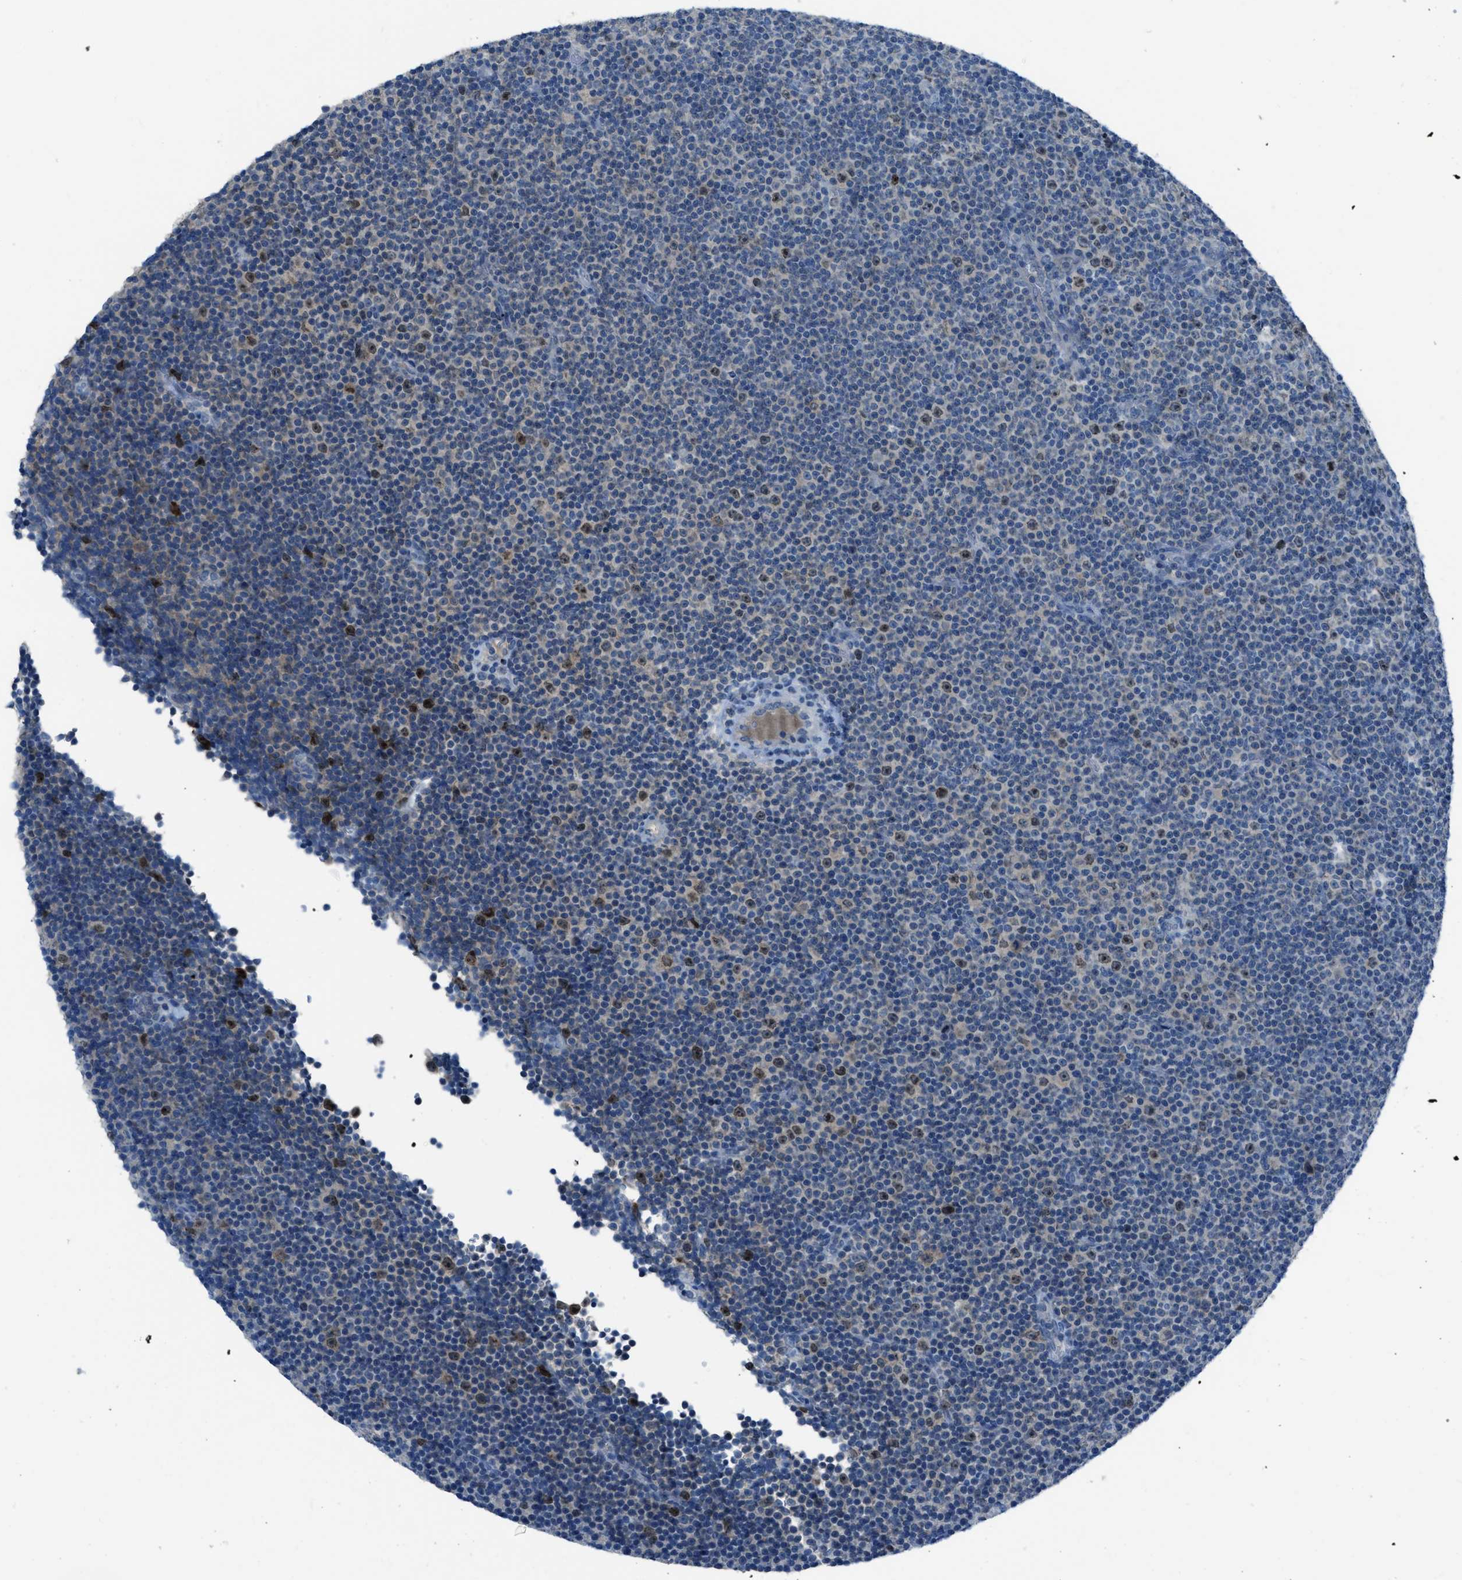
{"staining": {"intensity": "moderate", "quantity": "25%-75%", "location": "nuclear"}, "tissue": "lymphoma", "cell_type": "Tumor cells", "image_type": "cancer", "snomed": [{"axis": "morphology", "description": "Malignant lymphoma, non-Hodgkin's type, Low grade"}, {"axis": "topography", "description": "Lymph node"}], "caption": "Immunohistochemistry photomicrograph of human lymphoma stained for a protein (brown), which displays medium levels of moderate nuclear positivity in approximately 25%-75% of tumor cells.", "gene": "MIS18A", "patient": {"sex": "female", "age": 67}}